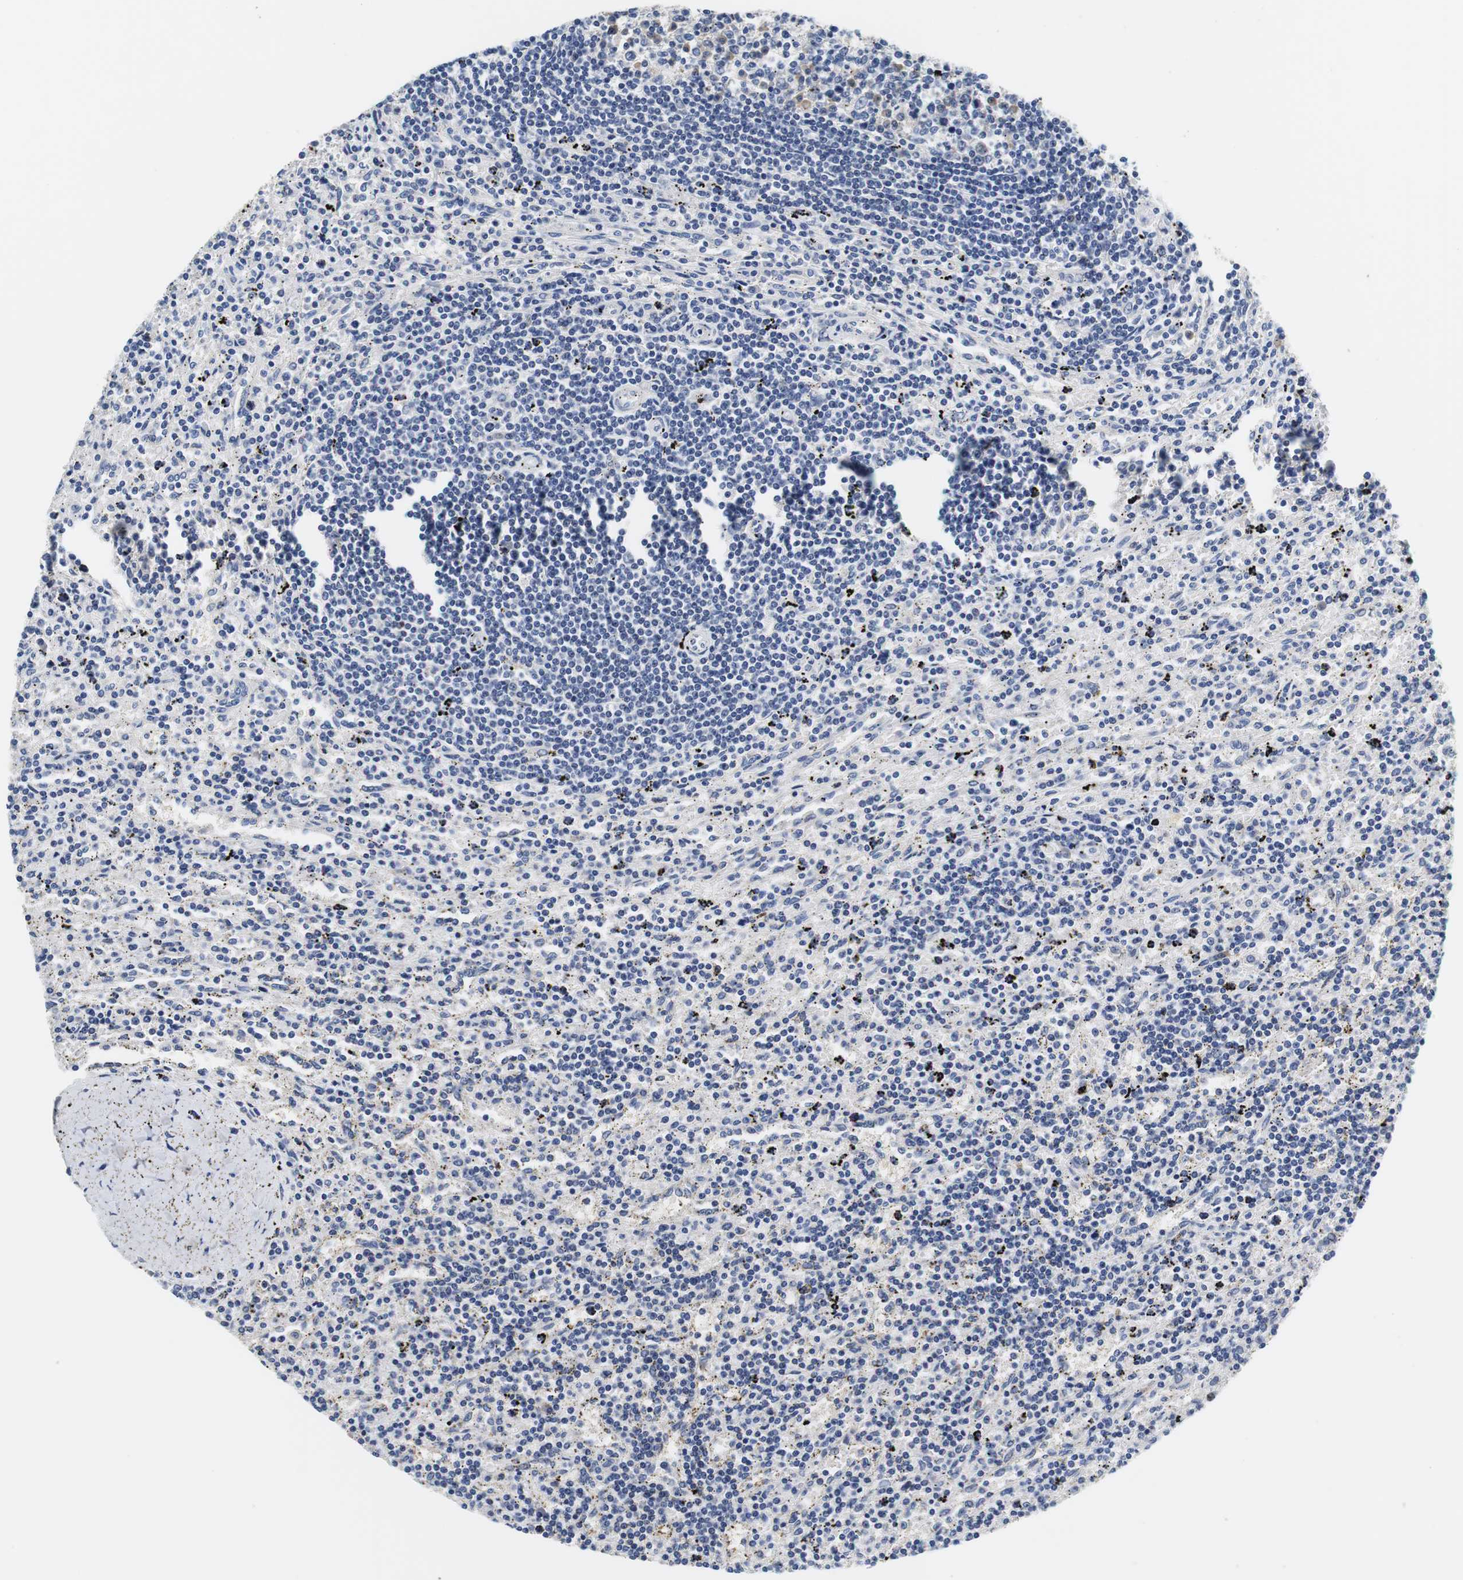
{"staining": {"intensity": "negative", "quantity": "none", "location": "none"}, "tissue": "lymphoma", "cell_type": "Tumor cells", "image_type": "cancer", "snomed": [{"axis": "morphology", "description": "Malignant lymphoma, non-Hodgkin's type, Low grade"}, {"axis": "topography", "description": "Spleen"}], "caption": "Immunohistochemistry (IHC) of human lymphoma demonstrates no staining in tumor cells.", "gene": "PCK1", "patient": {"sex": "male", "age": 76}}